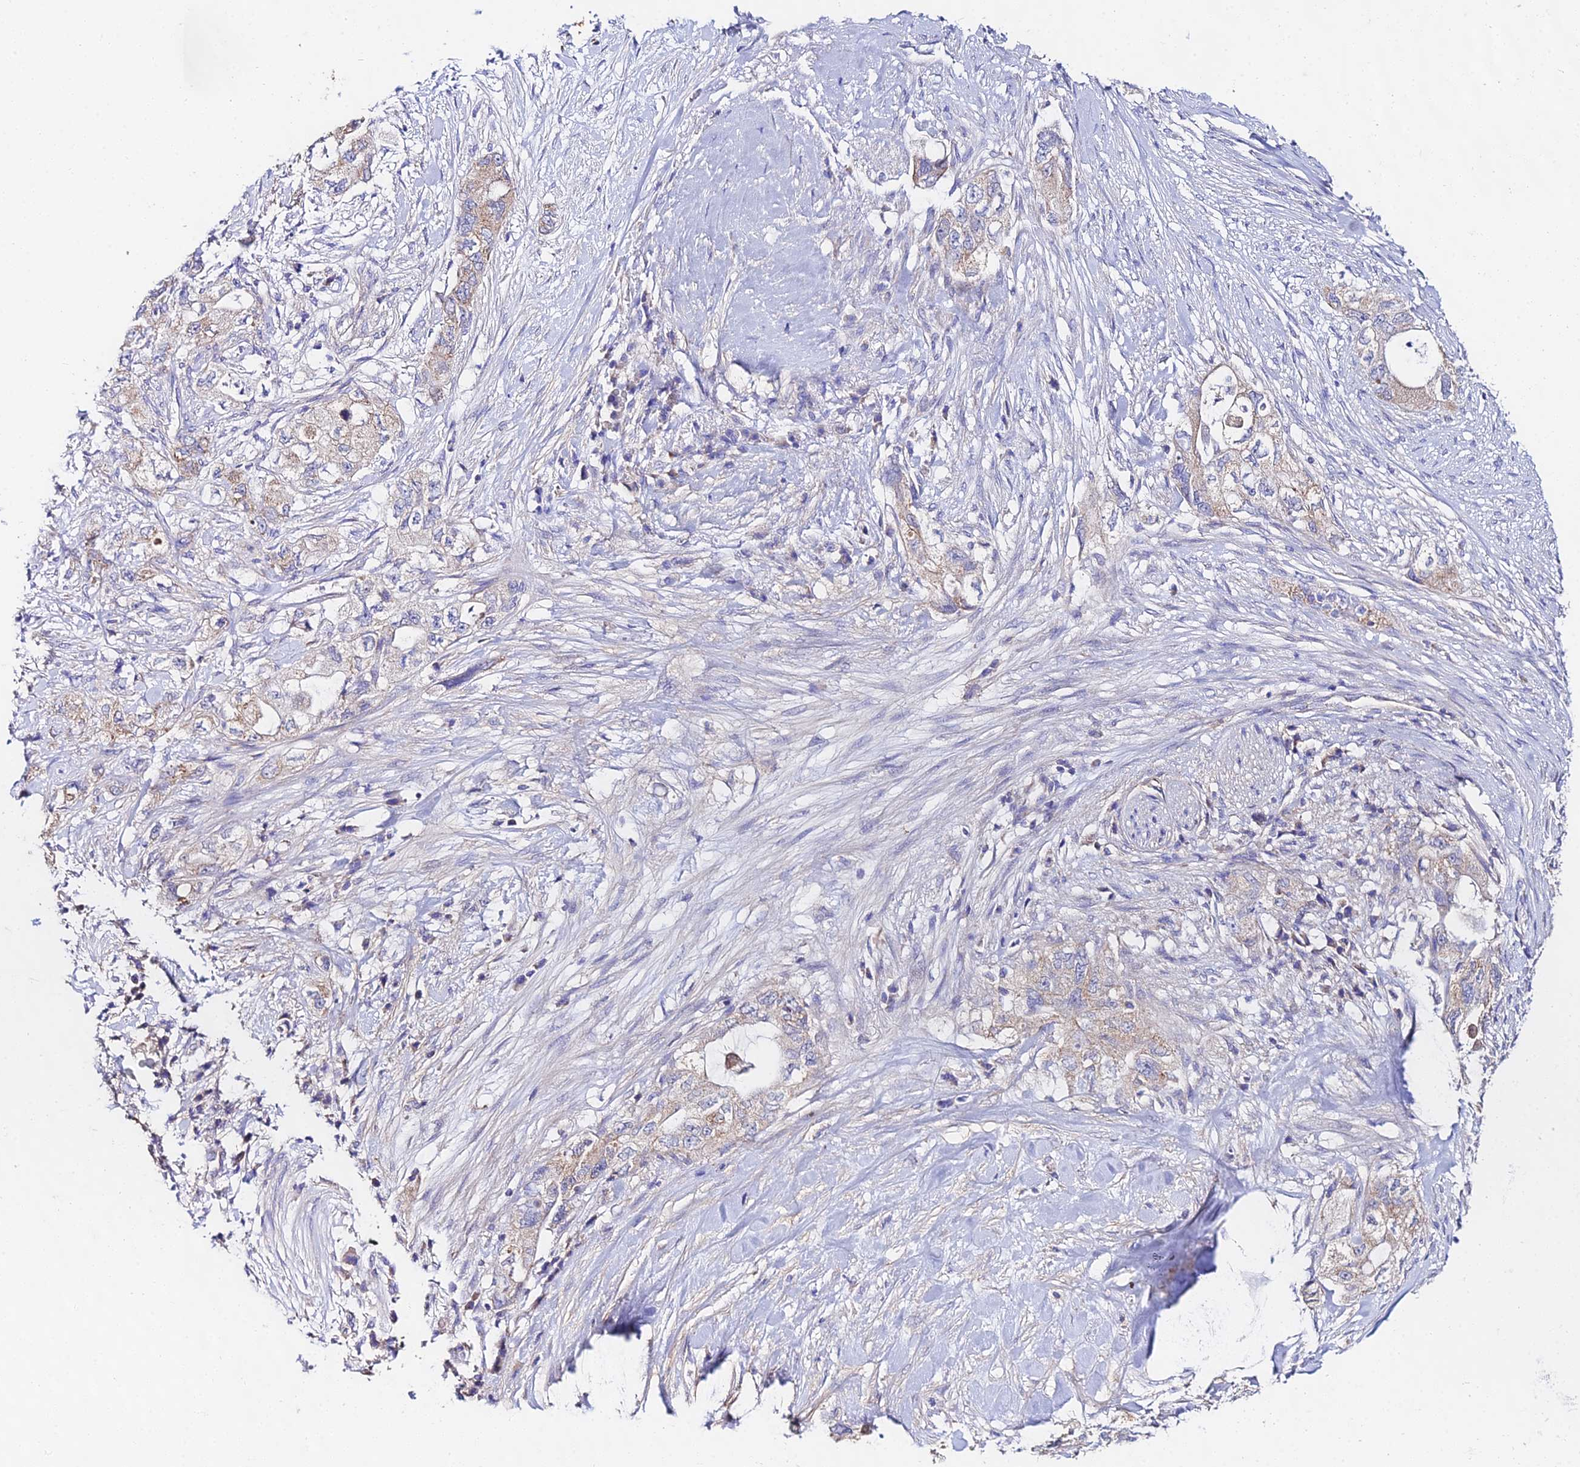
{"staining": {"intensity": "weak", "quantity": "<25%", "location": "cytoplasmic/membranous"}, "tissue": "pancreatic cancer", "cell_type": "Tumor cells", "image_type": "cancer", "snomed": [{"axis": "morphology", "description": "Adenocarcinoma, NOS"}, {"axis": "topography", "description": "Pancreas"}], "caption": "The IHC micrograph has no significant staining in tumor cells of pancreatic cancer tissue. (Immunohistochemistry (ihc), brightfield microscopy, high magnification).", "gene": "PPP2R2C", "patient": {"sex": "female", "age": 73}}